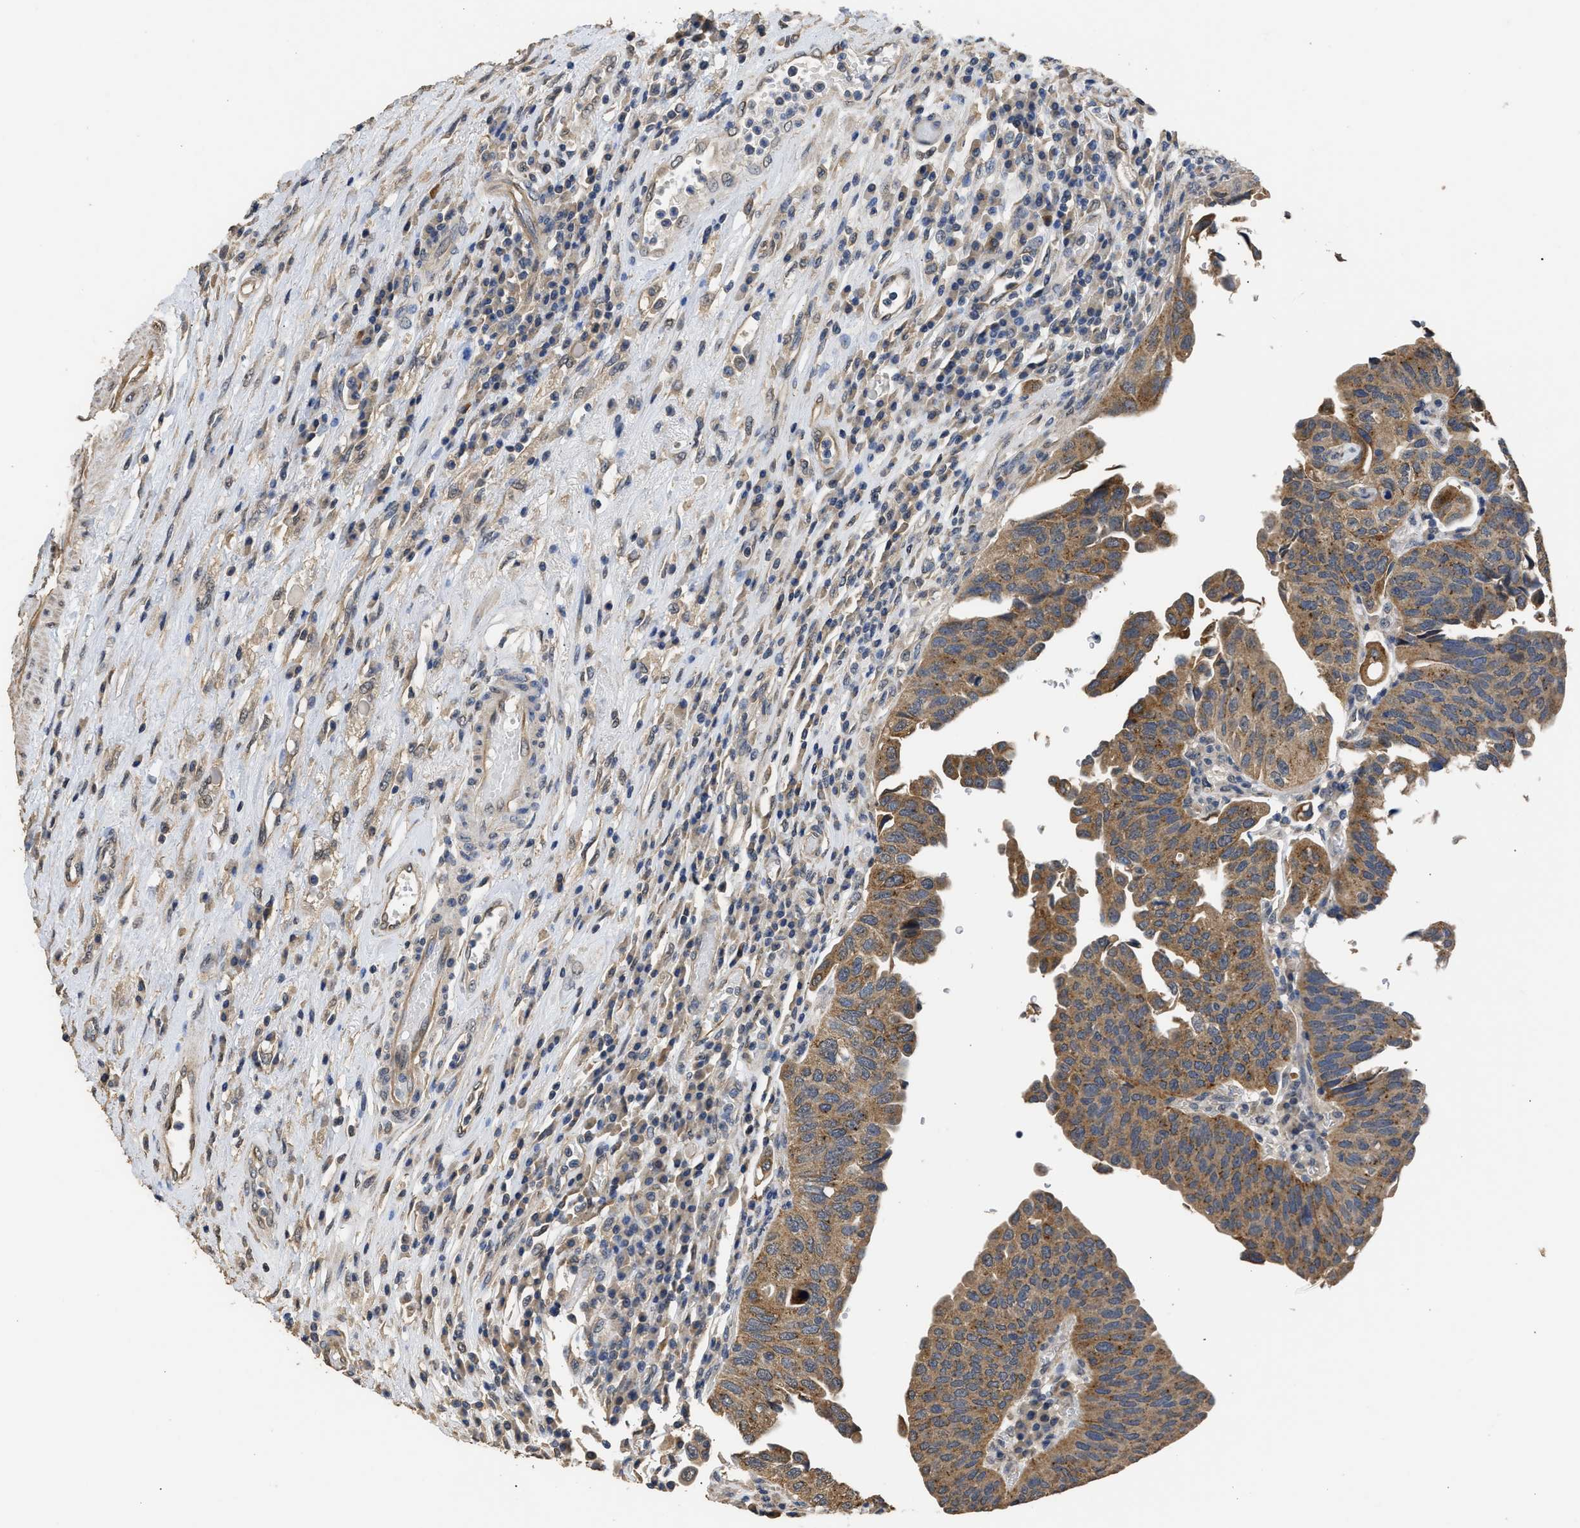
{"staining": {"intensity": "moderate", "quantity": ">75%", "location": "cytoplasmic/membranous"}, "tissue": "urothelial cancer", "cell_type": "Tumor cells", "image_type": "cancer", "snomed": [{"axis": "morphology", "description": "Urothelial carcinoma, High grade"}, {"axis": "topography", "description": "Urinary bladder"}], "caption": "The immunohistochemical stain labels moderate cytoplasmic/membranous positivity in tumor cells of urothelial carcinoma (high-grade) tissue.", "gene": "SPINT2", "patient": {"sex": "female", "age": 80}}